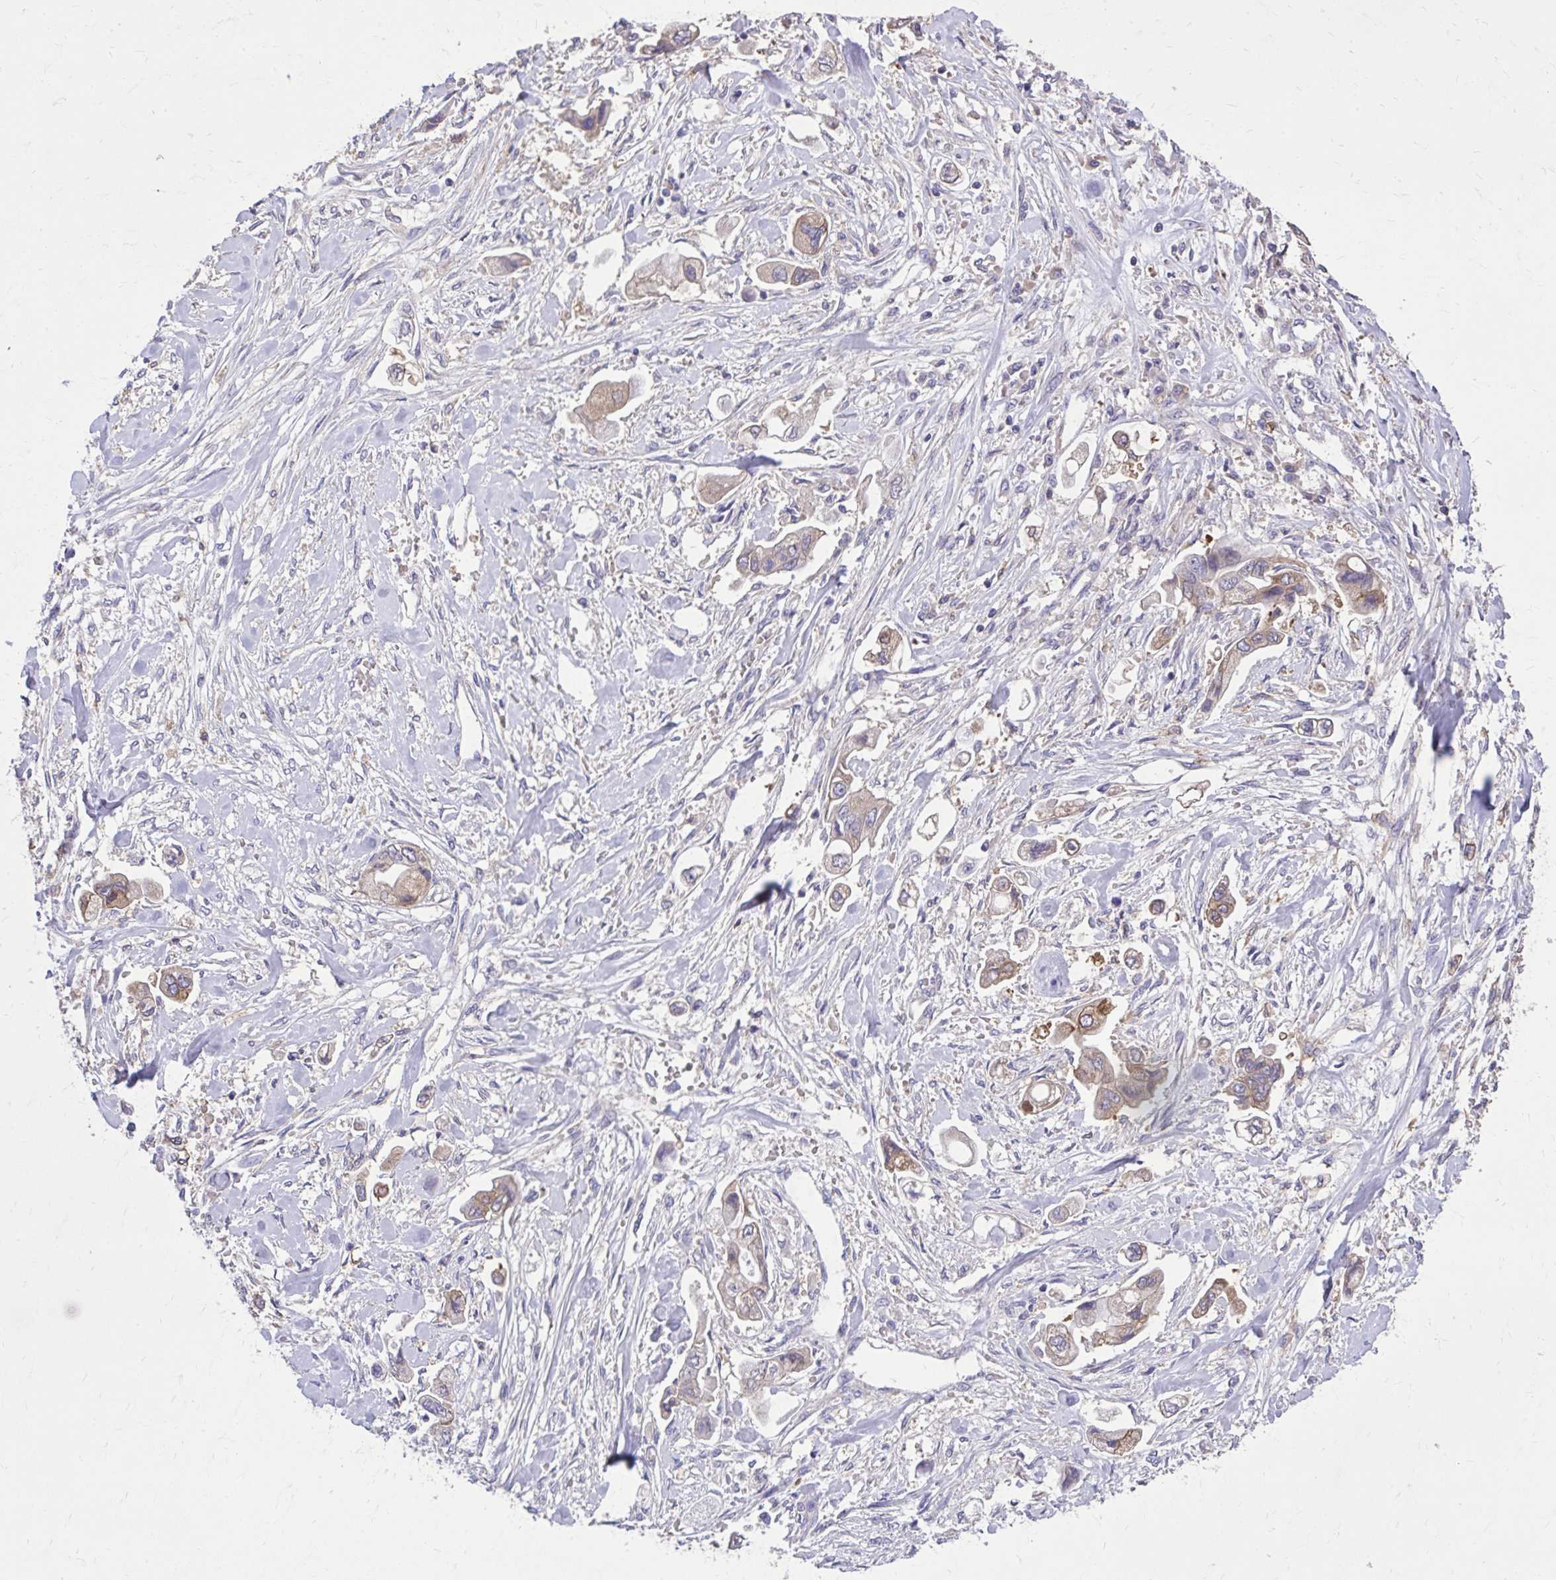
{"staining": {"intensity": "moderate", "quantity": ">75%", "location": "cytoplasmic/membranous"}, "tissue": "stomach cancer", "cell_type": "Tumor cells", "image_type": "cancer", "snomed": [{"axis": "morphology", "description": "Adenocarcinoma, NOS"}, {"axis": "topography", "description": "Stomach"}], "caption": "This photomicrograph displays IHC staining of stomach cancer, with medium moderate cytoplasmic/membranous expression in about >75% of tumor cells.", "gene": "EPB41L1", "patient": {"sex": "male", "age": 62}}